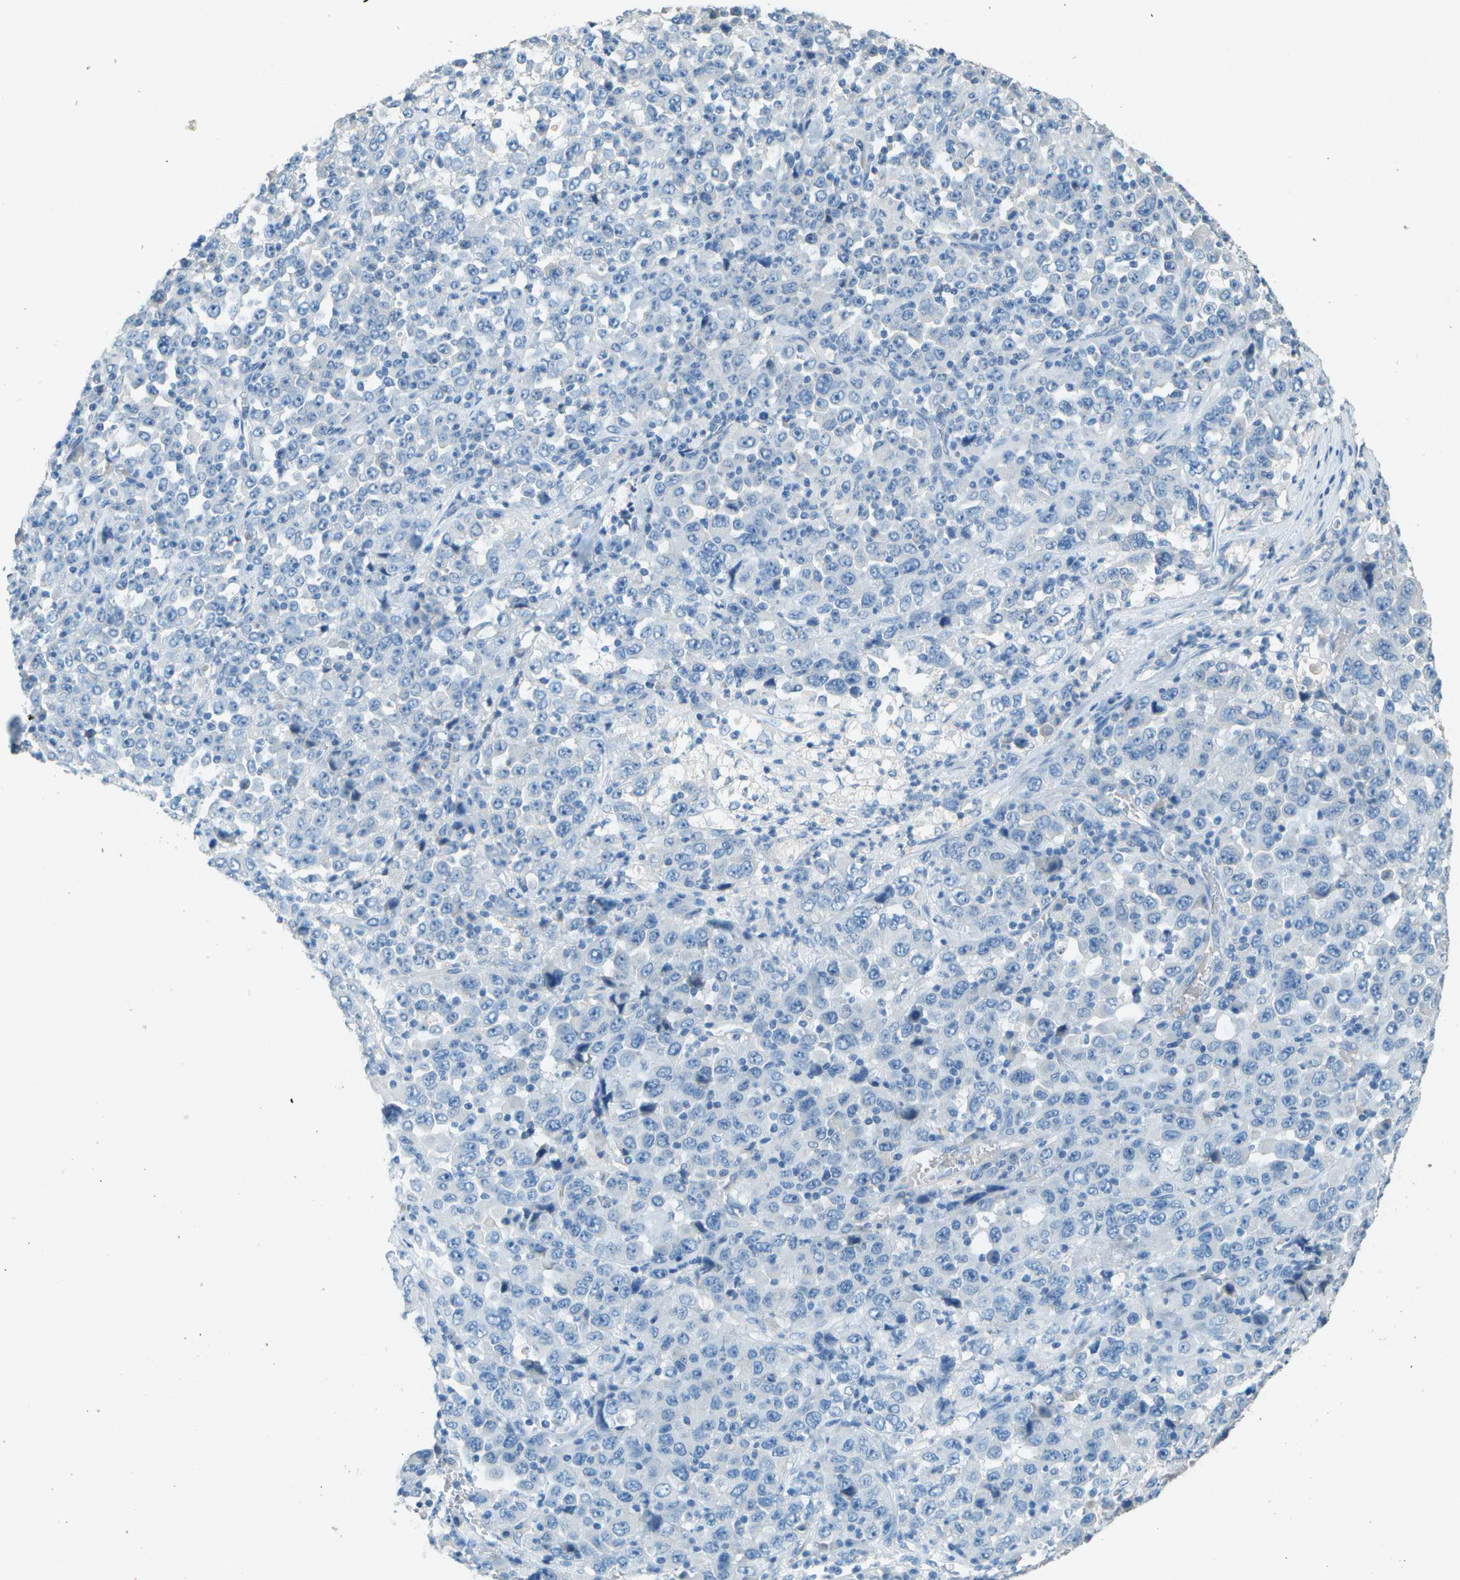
{"staining": {"intensity": "negative", "quantity": "none", "location": "none"}, "tissue": "stomach cancer", "cell_type": "Tumor cells", "image_type": "cancer", "snomed": [{"axis": "morphology", "description": "Normal tissue, NOS"}, {"axis": "morphology", "description": "Adenocarcinoma, NOS"}, {"axis": "topography", "description": "Stomach, upper"}, {"axis": "topography", "description": "Stomach"}], "caption": "This is a image of immunohistochemistry staining of stomach adenocarcinoma, which shows no expression in tumor cells.", "gene": "LGI2", "patient": {"sex": "male", "age": 59}}